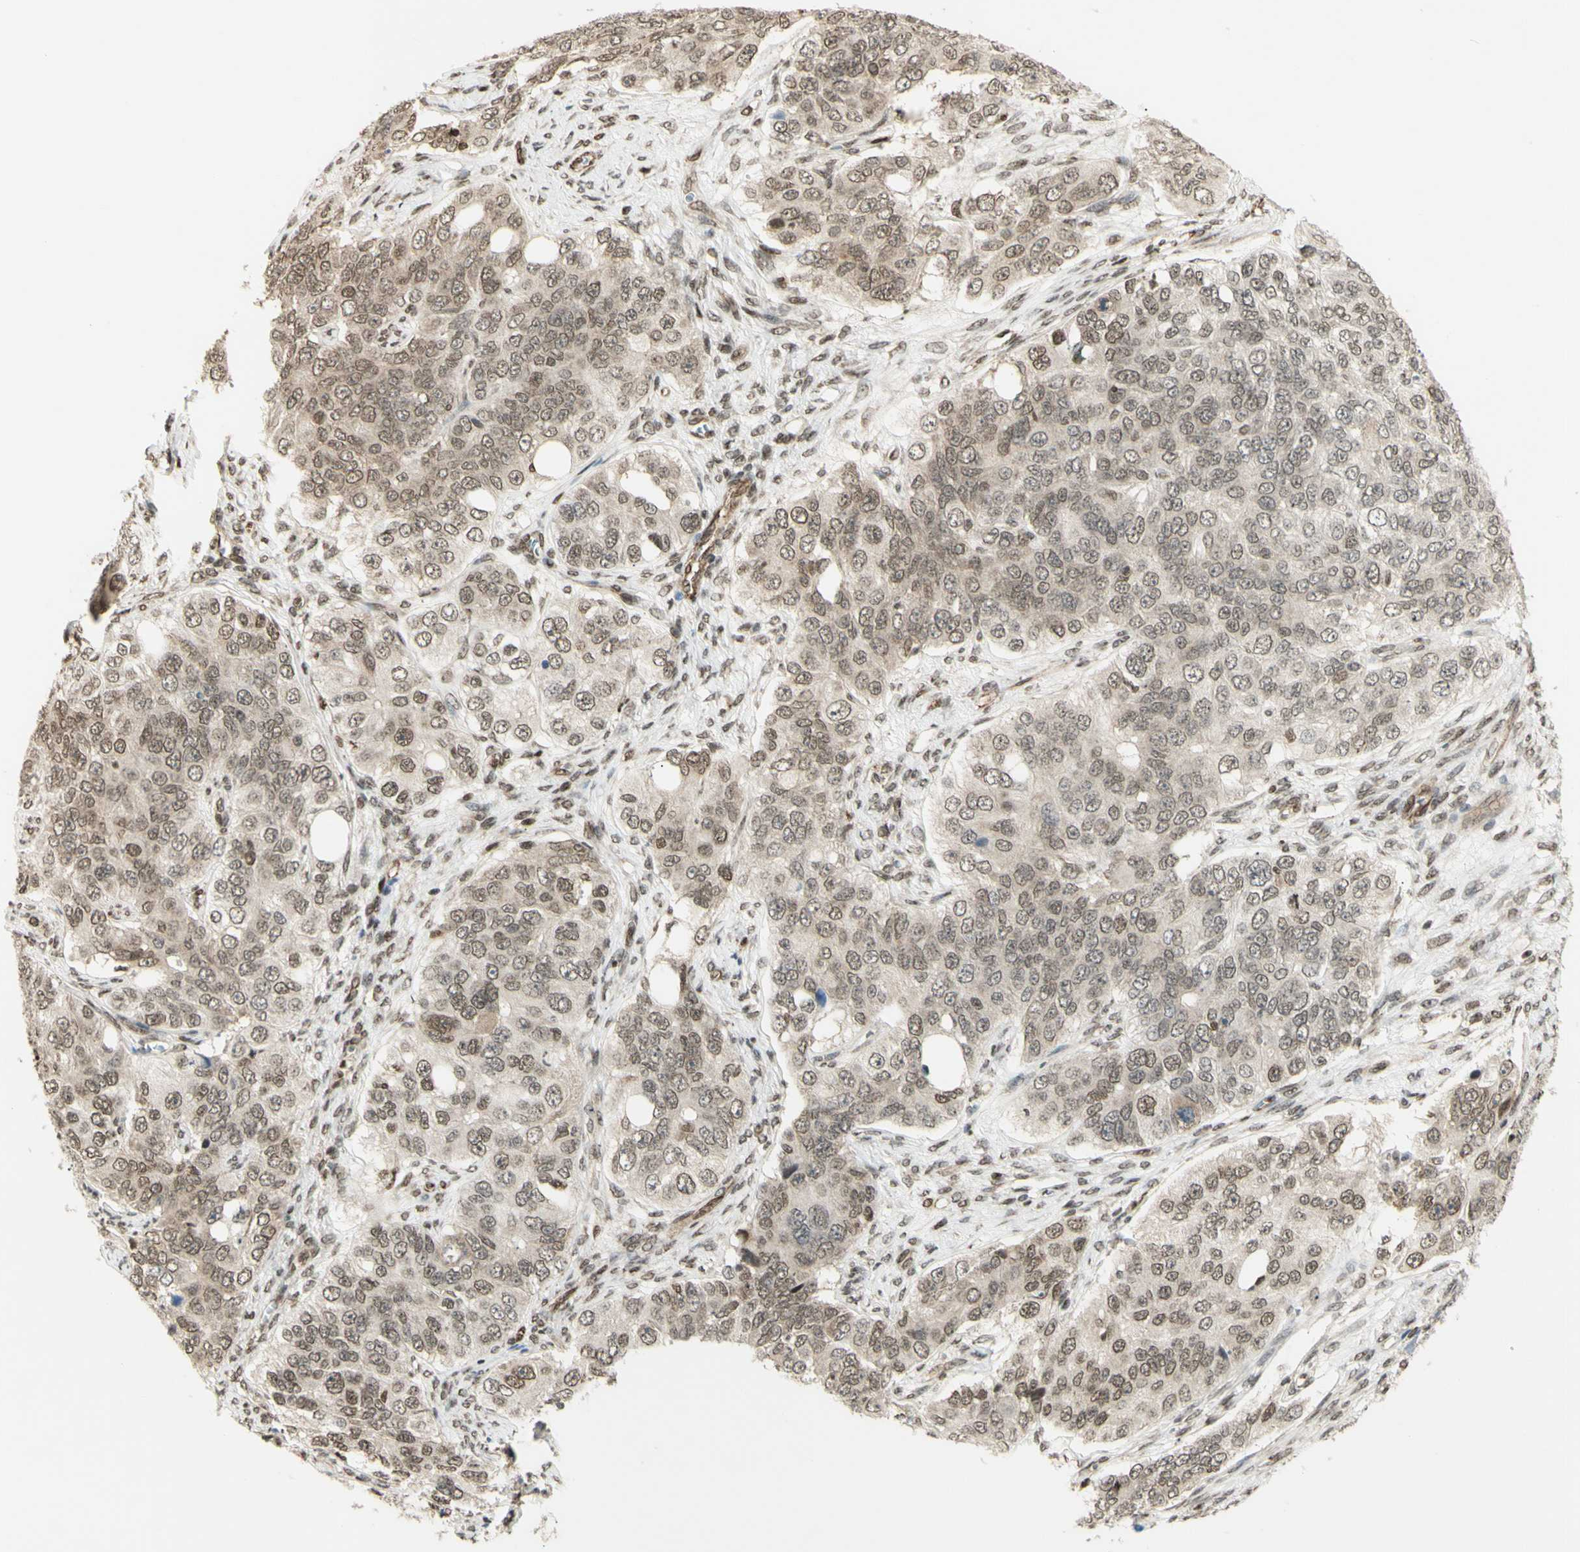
{"staining": {"intensity": "weak", "quantity": ">75%", "location": "nuclear"}, "tissue": "ovarian cancer", "cell_type": "Tumor cells", "image_type": "cancer", "snomed": [{"axis": "morphology", "description": "Carcinoma, endometroid"}, {"axis": "topography", "description": "Ovary"}], "caption": "A brown stain shows weak nuclear expression of a protein in human ovarian endometroid carcinoma tumor cells. (DAB = brown stain, brightfield microscopy at high magnification).", "gene": "ZMYM6", "patient": {"sex": "female", "age": 51}}